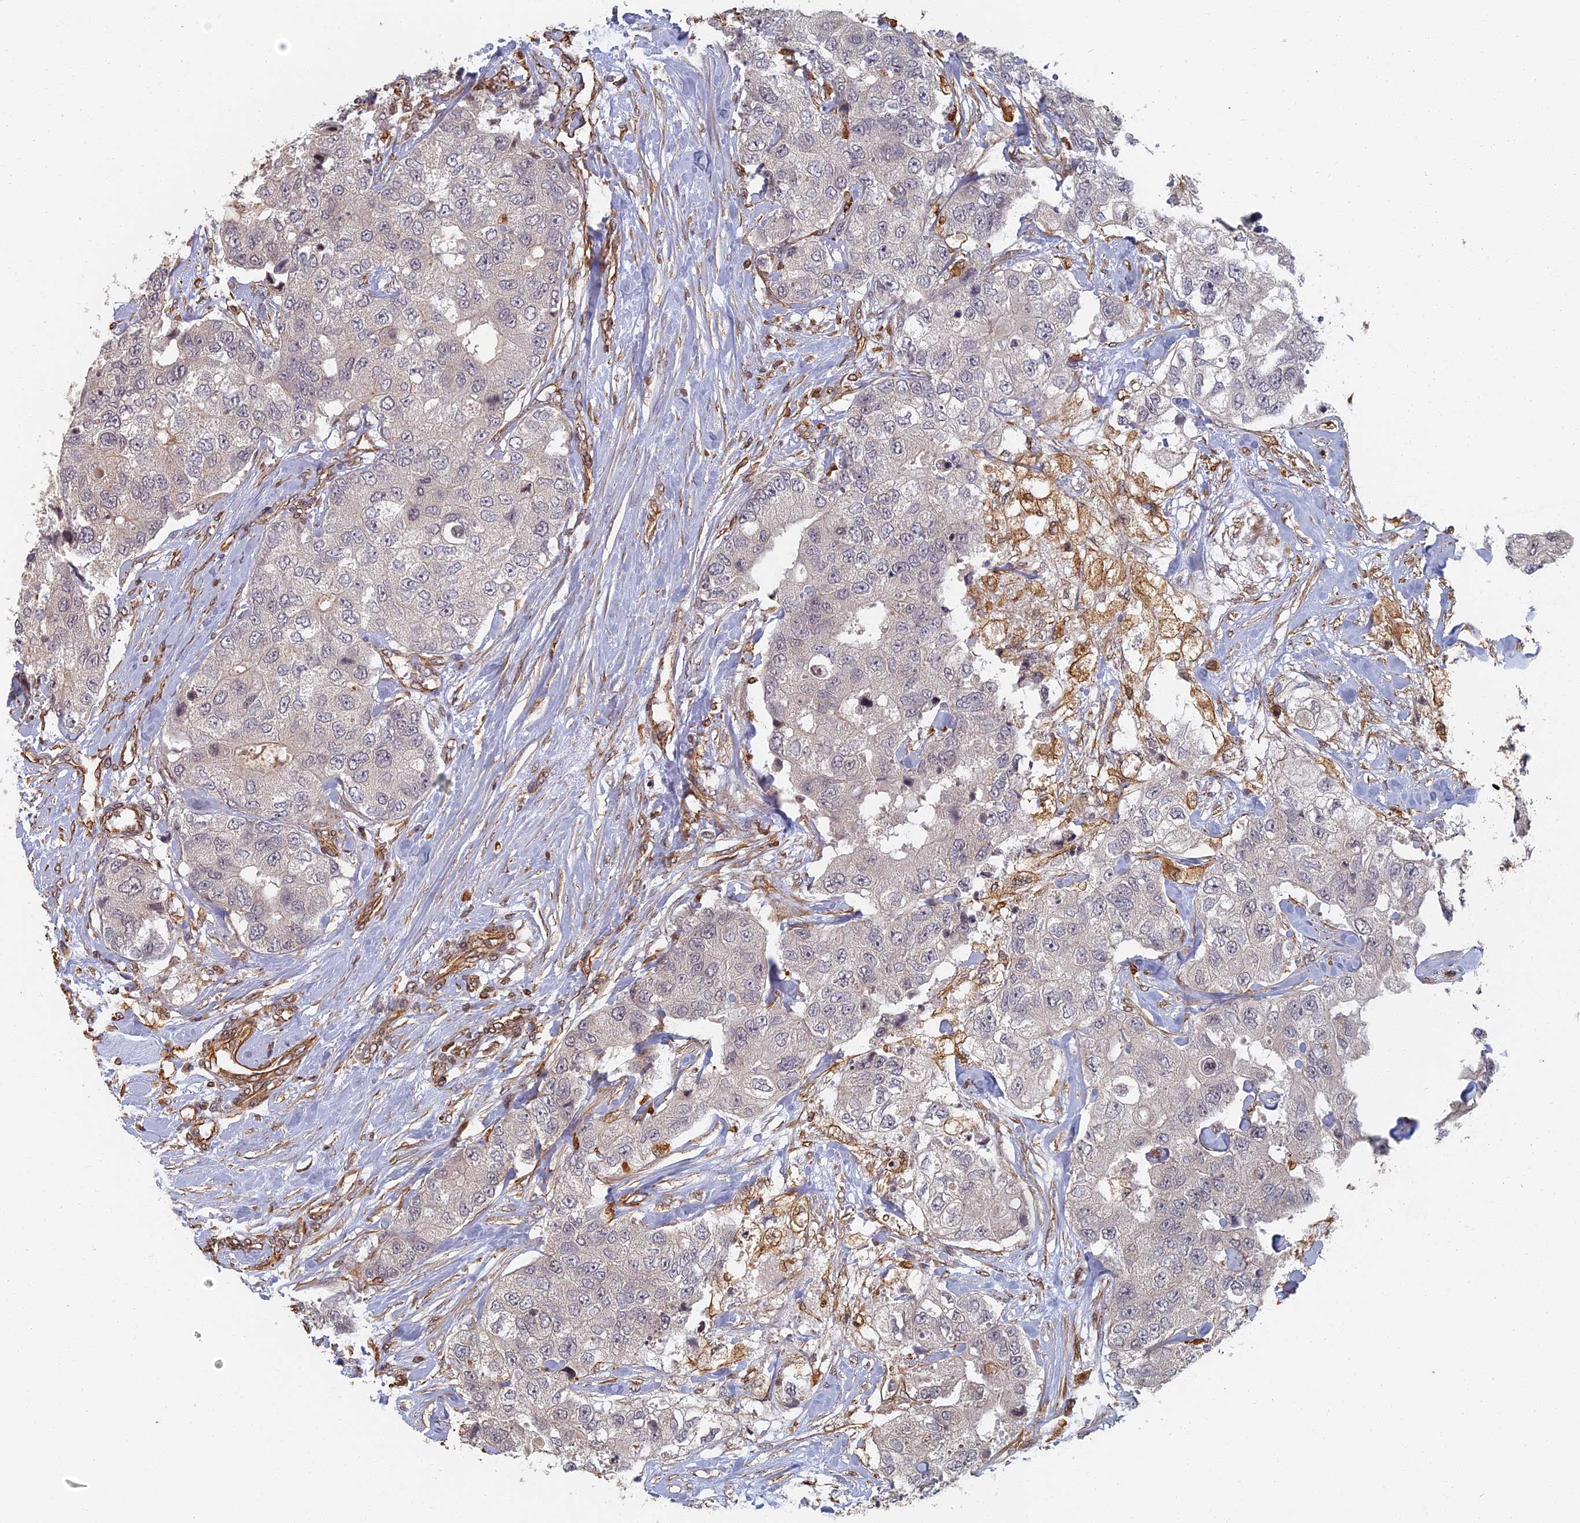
{"staining": {"intensity": "negative", "quantity": "none", "location": "none"}, "tissue": "breast cancer", "cell_type": "Tumor cells", "image_type": "cancer", "snomed": [{"axis": "morphology", "description": "Duct carcinoma"}, {"axis": "topography", "description": "Breast"}], "caption": "An IHC micrograph of breast cancer is shown. There is no staining in tumor cells of breast cancer.", "gene": "ABCB10", "patient": {"sex": "female", "age": 62}}